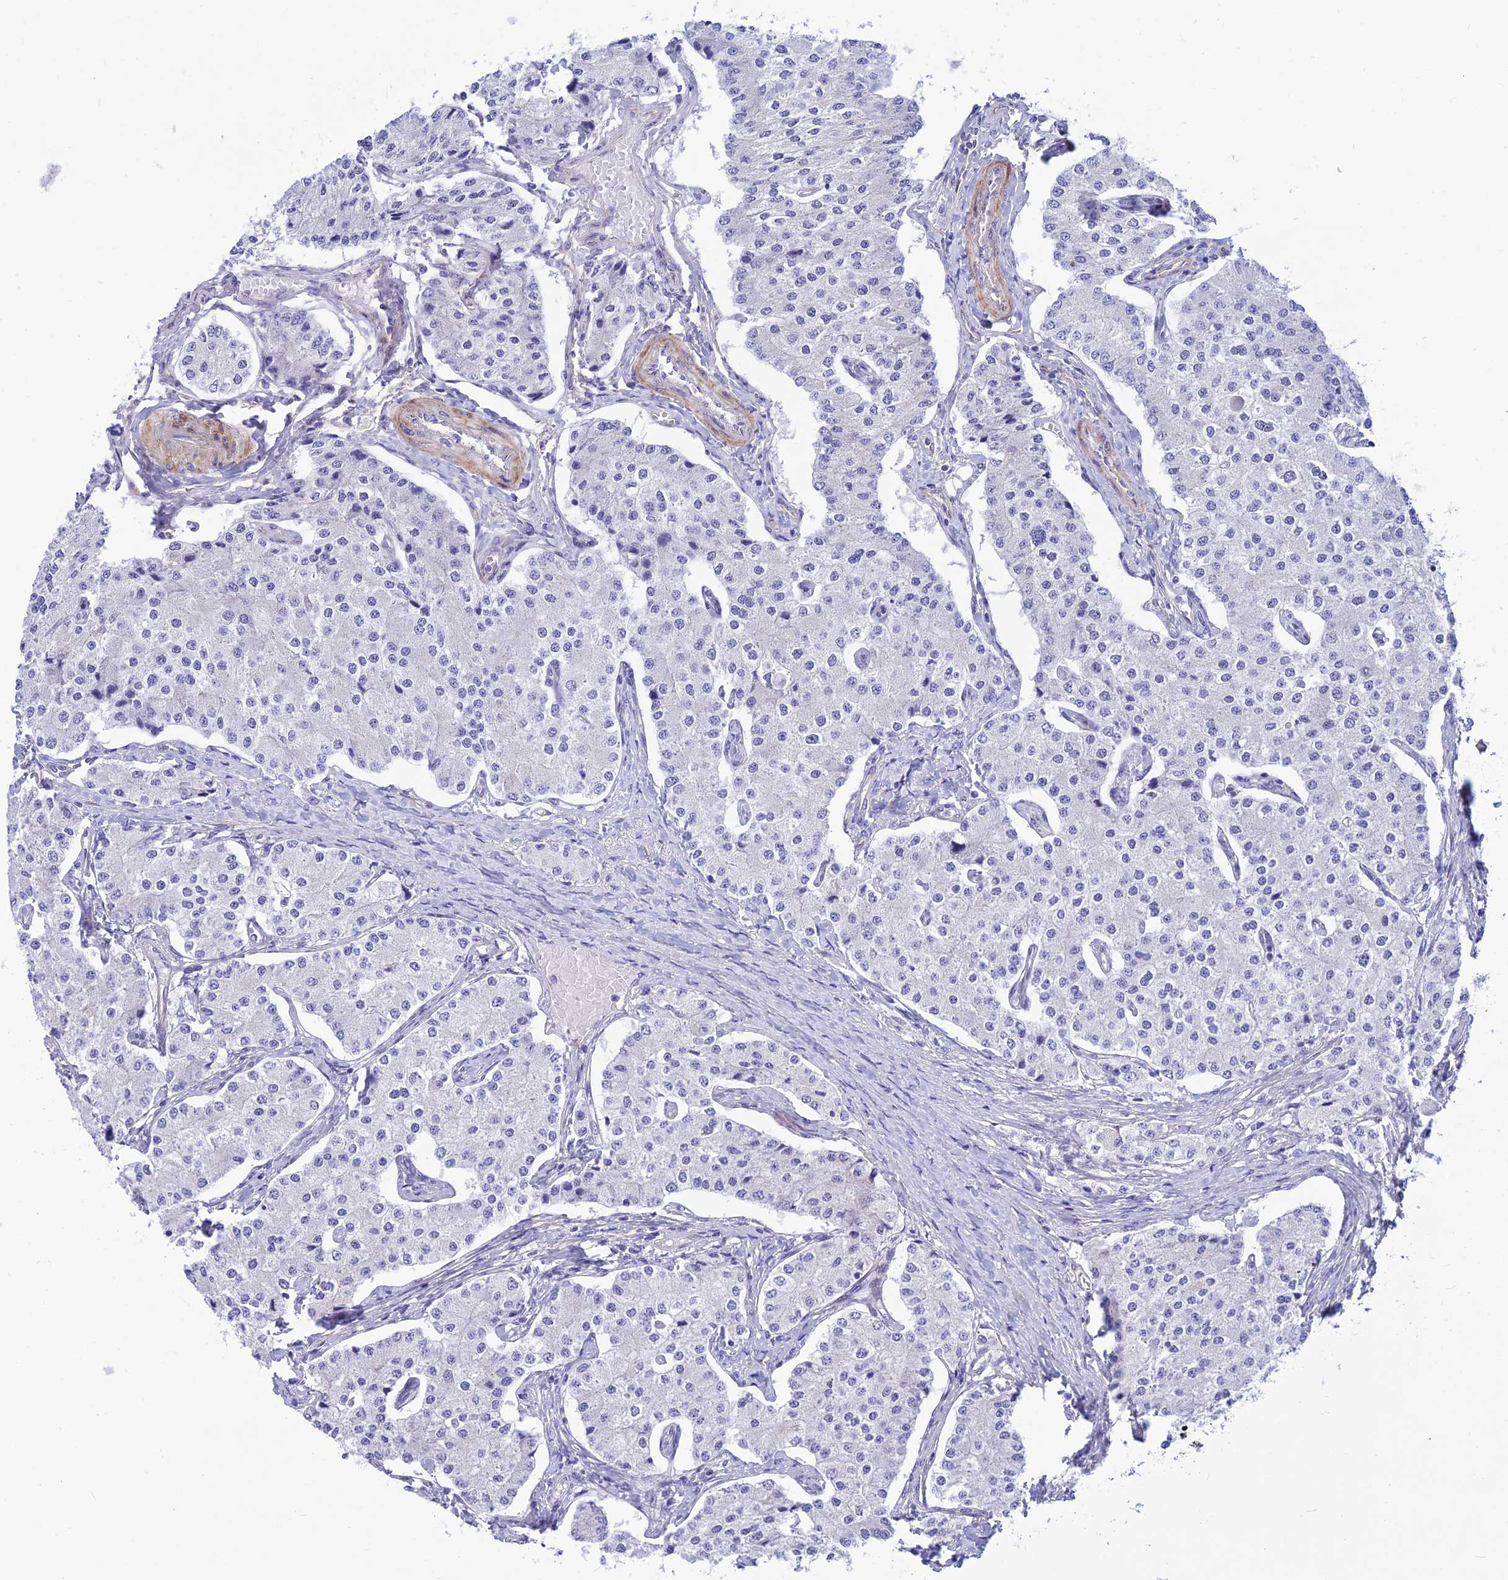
{"staining": {"intensity": "negative", "quantity": "none", "location": "none"}, "tissue": "carcinoid", "cell_type": "Tumor cells", "image_type": "cancer", "snomed": [{"axis": "morphology", "description": "Carcinoid, malignant, NOS"}, {"axis": "topography", "description": "Colon"}], "caption": "Tumor cells show no significant expression in malignant carcinoid.", "gene": "FAM186B", "patient": {"sex": "female", "age": 52}}